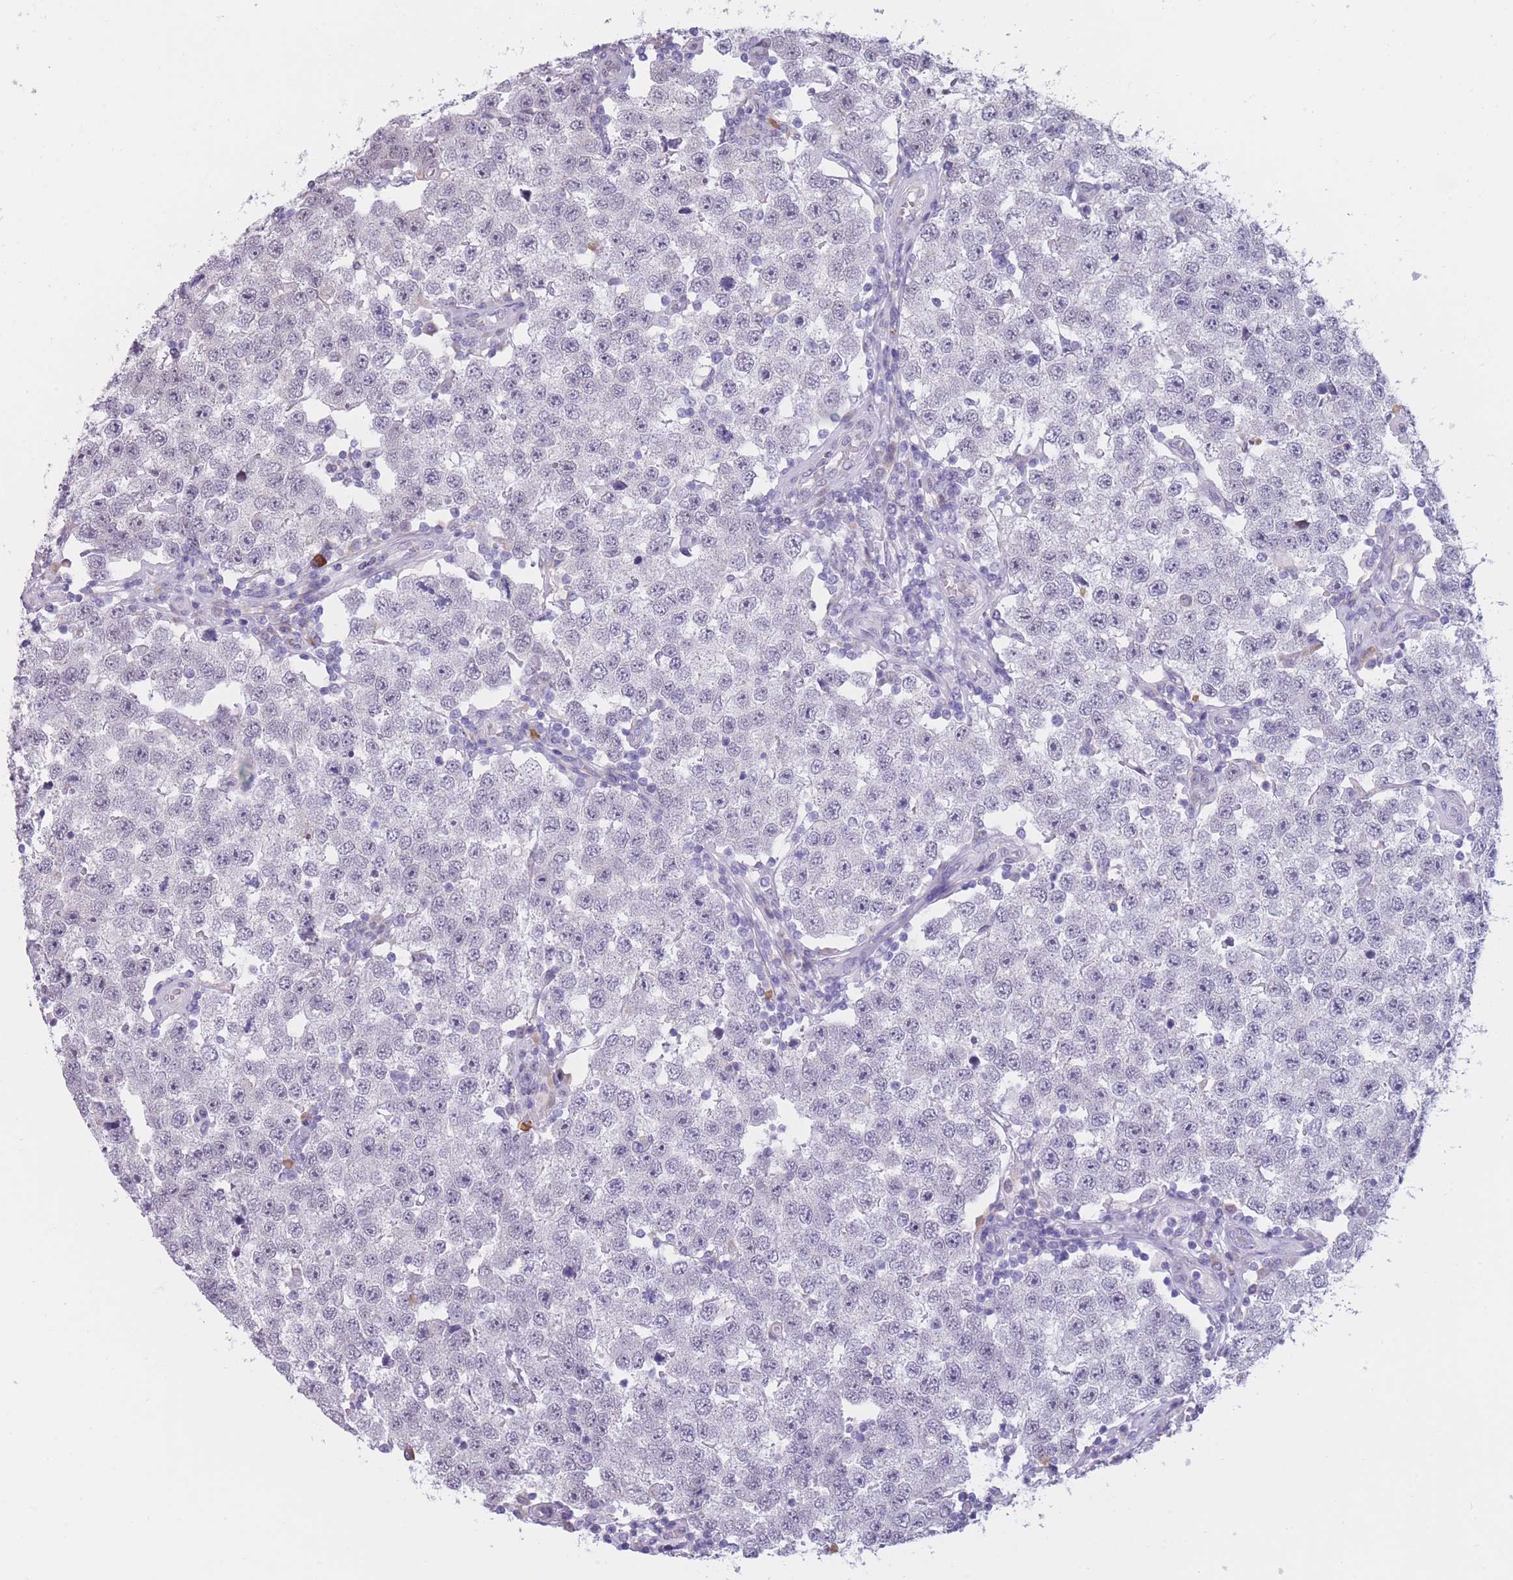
{"staining": {"intensity": "negative", "quantity": "none", "location": "none"}, "tissue": "testis cancer", "cell_type": "Tumor cells", "image_type": "cancer", "snomed": [{"axis": "morphology", "description": "Seminoma, NOS"}, {"axis": "topography", "description": "Testis"}], "caption": "DAB (3,3'-diaminobenzidine) immunohistochemical staining of human testis cancer (seminoma) exhibits no significant positivity in tumor cells.", "gene": "COL27A1", "patient": {"sex": "male", "age": 34}}